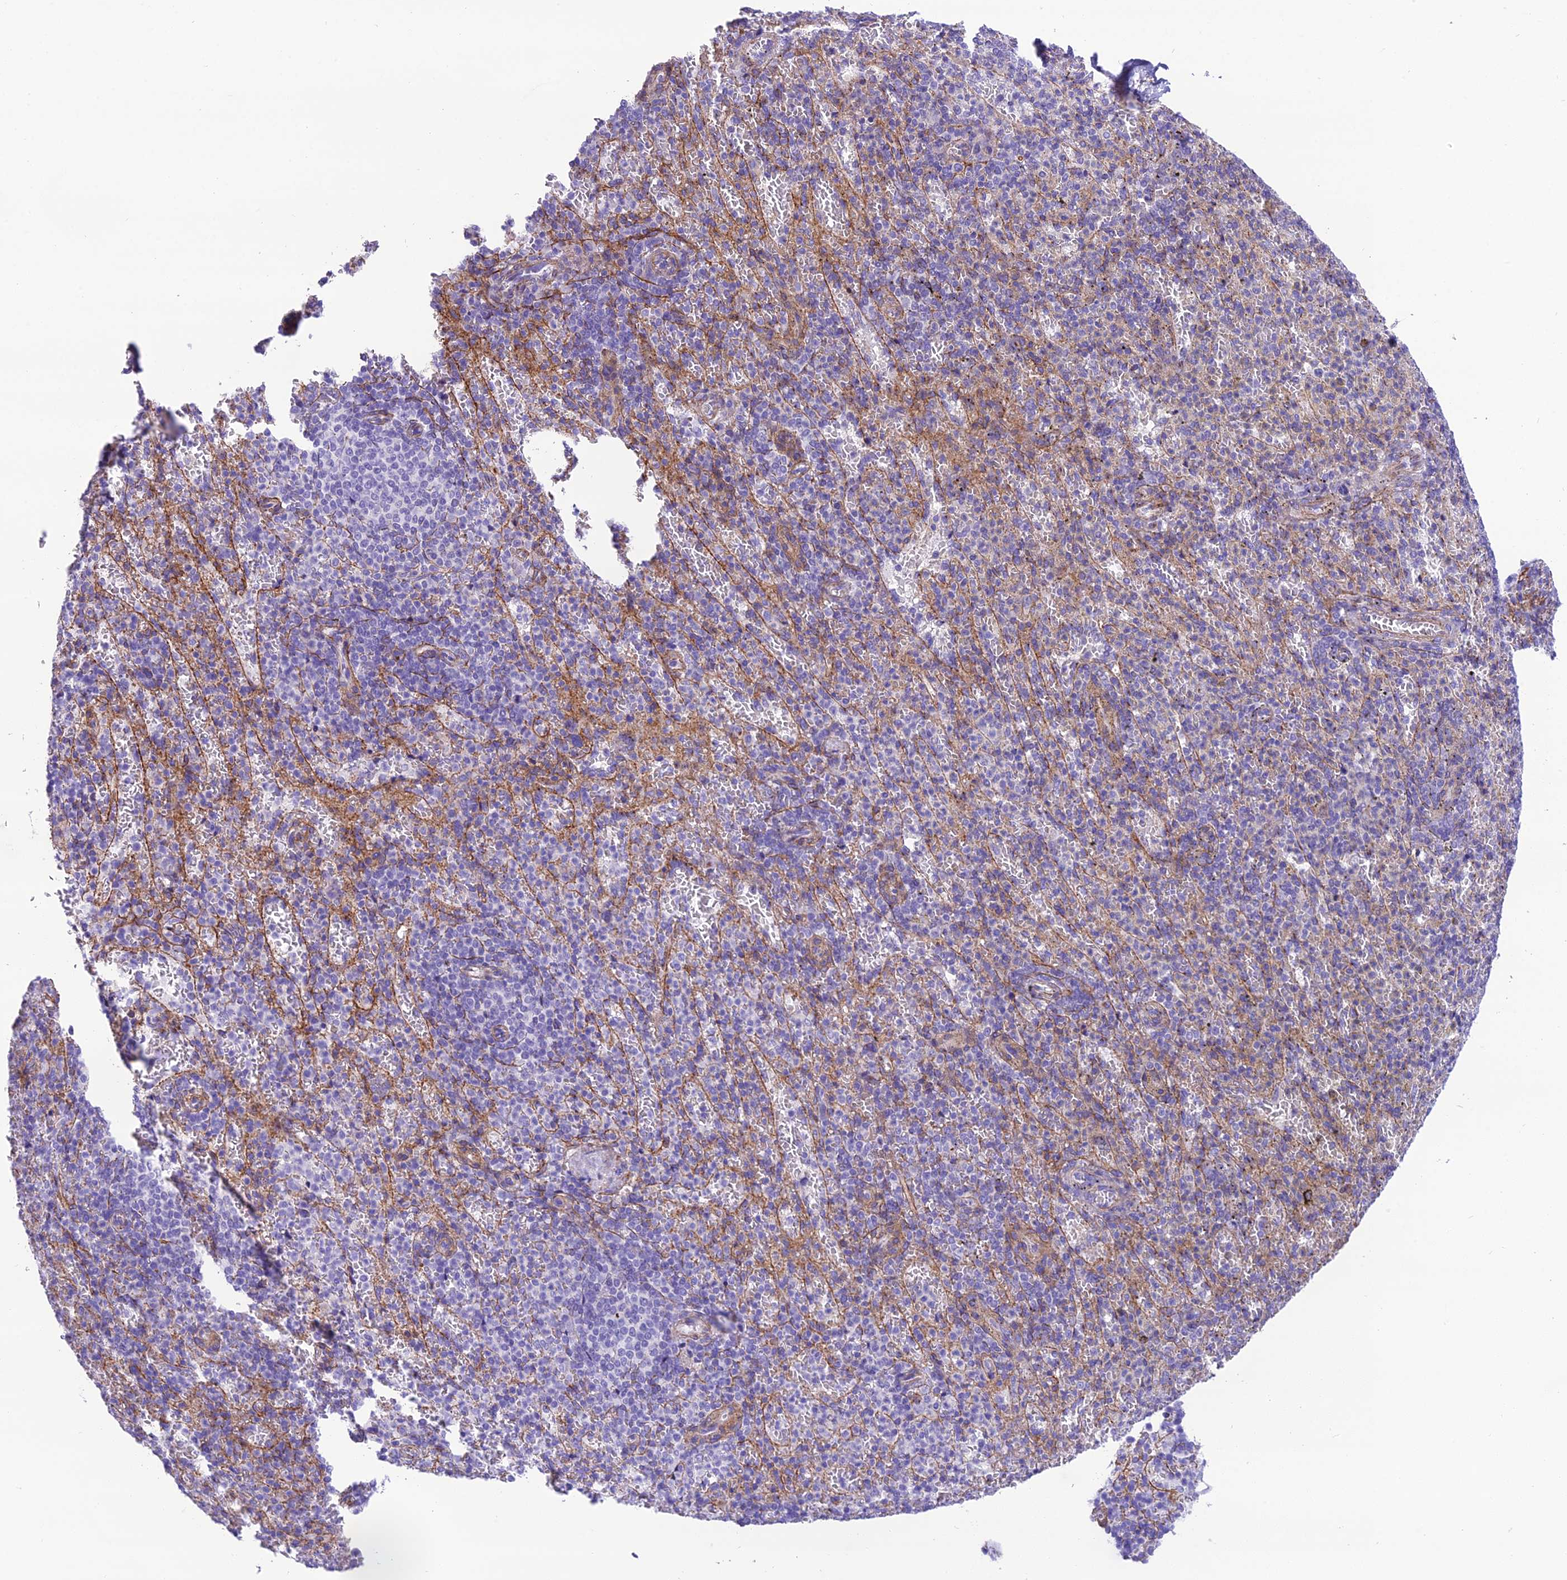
{"staining": {"intensity": "negative", "quantity": "none", "location": "none"}, "tissue": "spleen", "cell_type": "Cells in red pulp", "image_type": "normal", "snomed": [{"axis": "morphology", "description": "Normal tissue, NOS"}, {"axis": "topography", "description": "Spleen"}], "caption": "This is a histopathology image of IHC staining of unremarkable spleen, which shows no staining in cells in red pulp. Nuclei are stained in blue.", "gene": "GFRA1", "patient": {"sex": "female", "age": 74}}